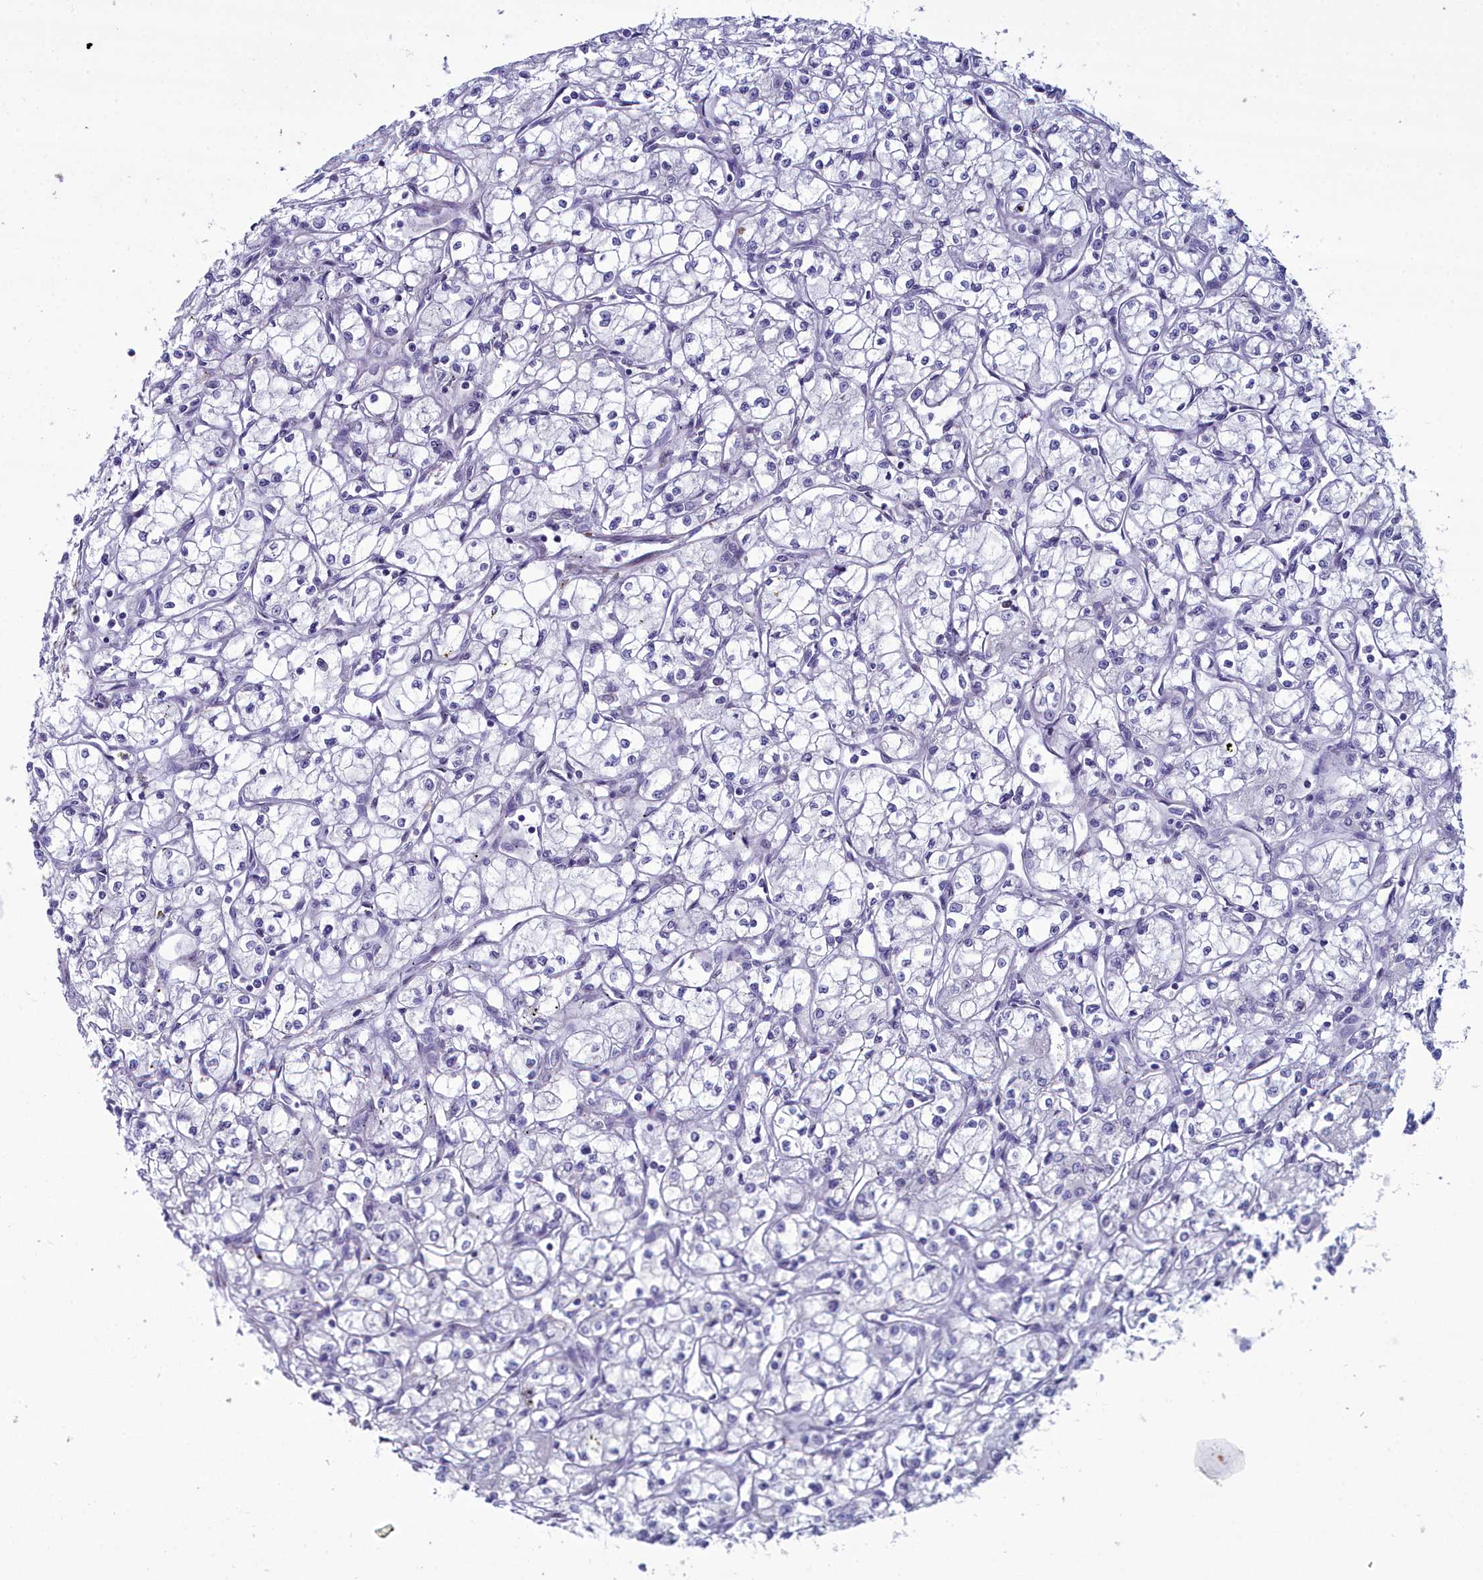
{"staining": {"intensity": "negative", "quantity": "none", "location": "none"}, "tissue": "renal cancer", "cell_type": "Tumor cells", "image_type": "cancer", "snomed": [{"axis": "morphology", "description": "Adenocarcinoma, NOS"}, {"axis": "topography", "description": "Kidney"}], "caption": "There is no significant positivity in tumor cells of renal cancer.", "gene": "PPP1R14A", "patient": {"sex": "male", "age": 59}}